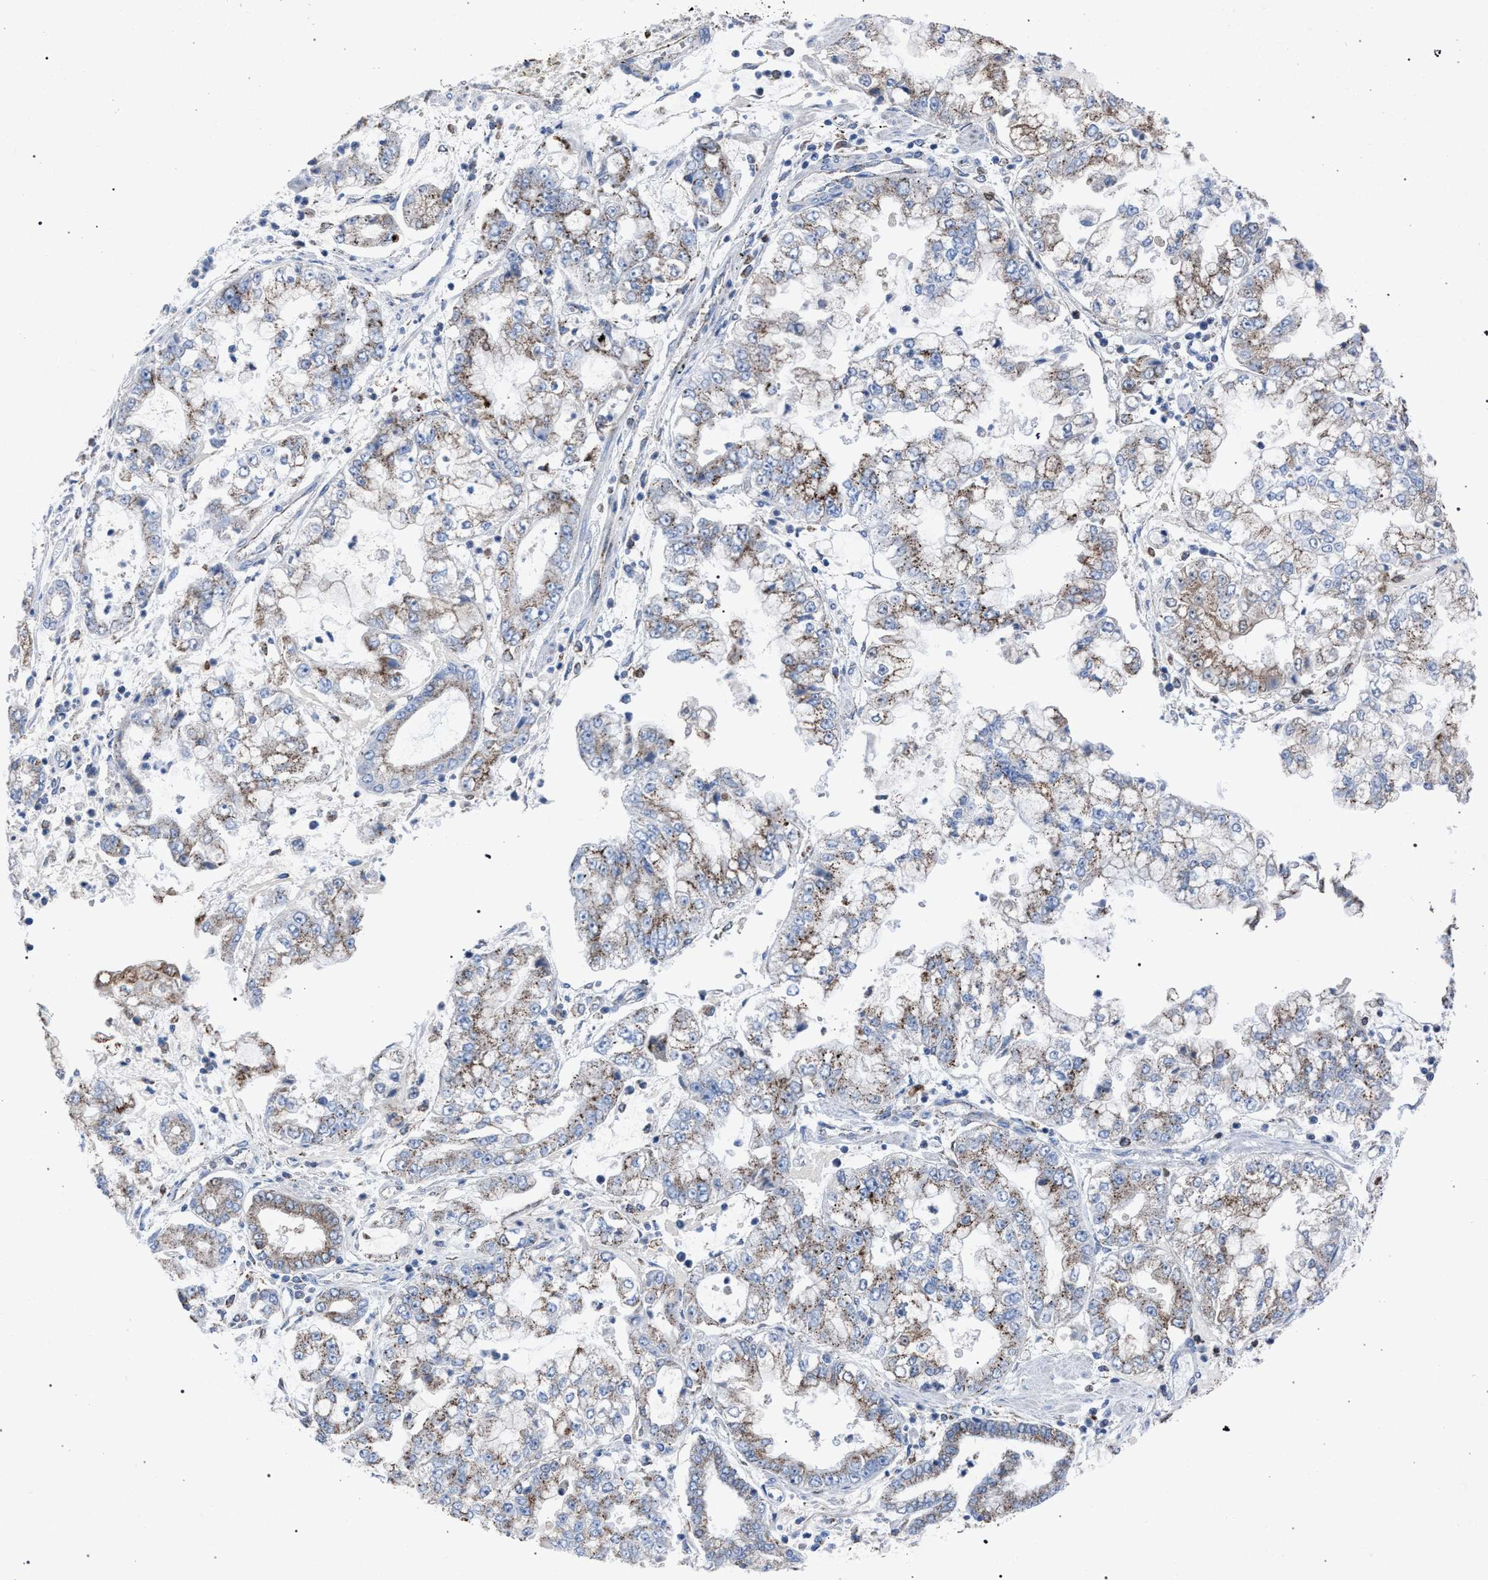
{"staining": {"intensity": "moderate", "quantity": "25%-75%", "location": "cytoplasmic/membranous"}, "tissue": "stomach cancer", "cell_type": "Tumor cells", "image_type": "cancer", "snomed": [{"axis": "morphology", "description": "Adenocarcinoma, NOS"}, {"axis": "topography", "description": "Stomach"}], "caption": "A medium amount of moderate cytoplasmic/membranous staining is appreciated in about 25%-75% of tumor cells in adenocarcinoma (stomach) tissue. (DAB IHC with brightfield microscopy, high magnification).", "gene": "HSD17B4", "patient": {"sex": "male", "age": 76}}